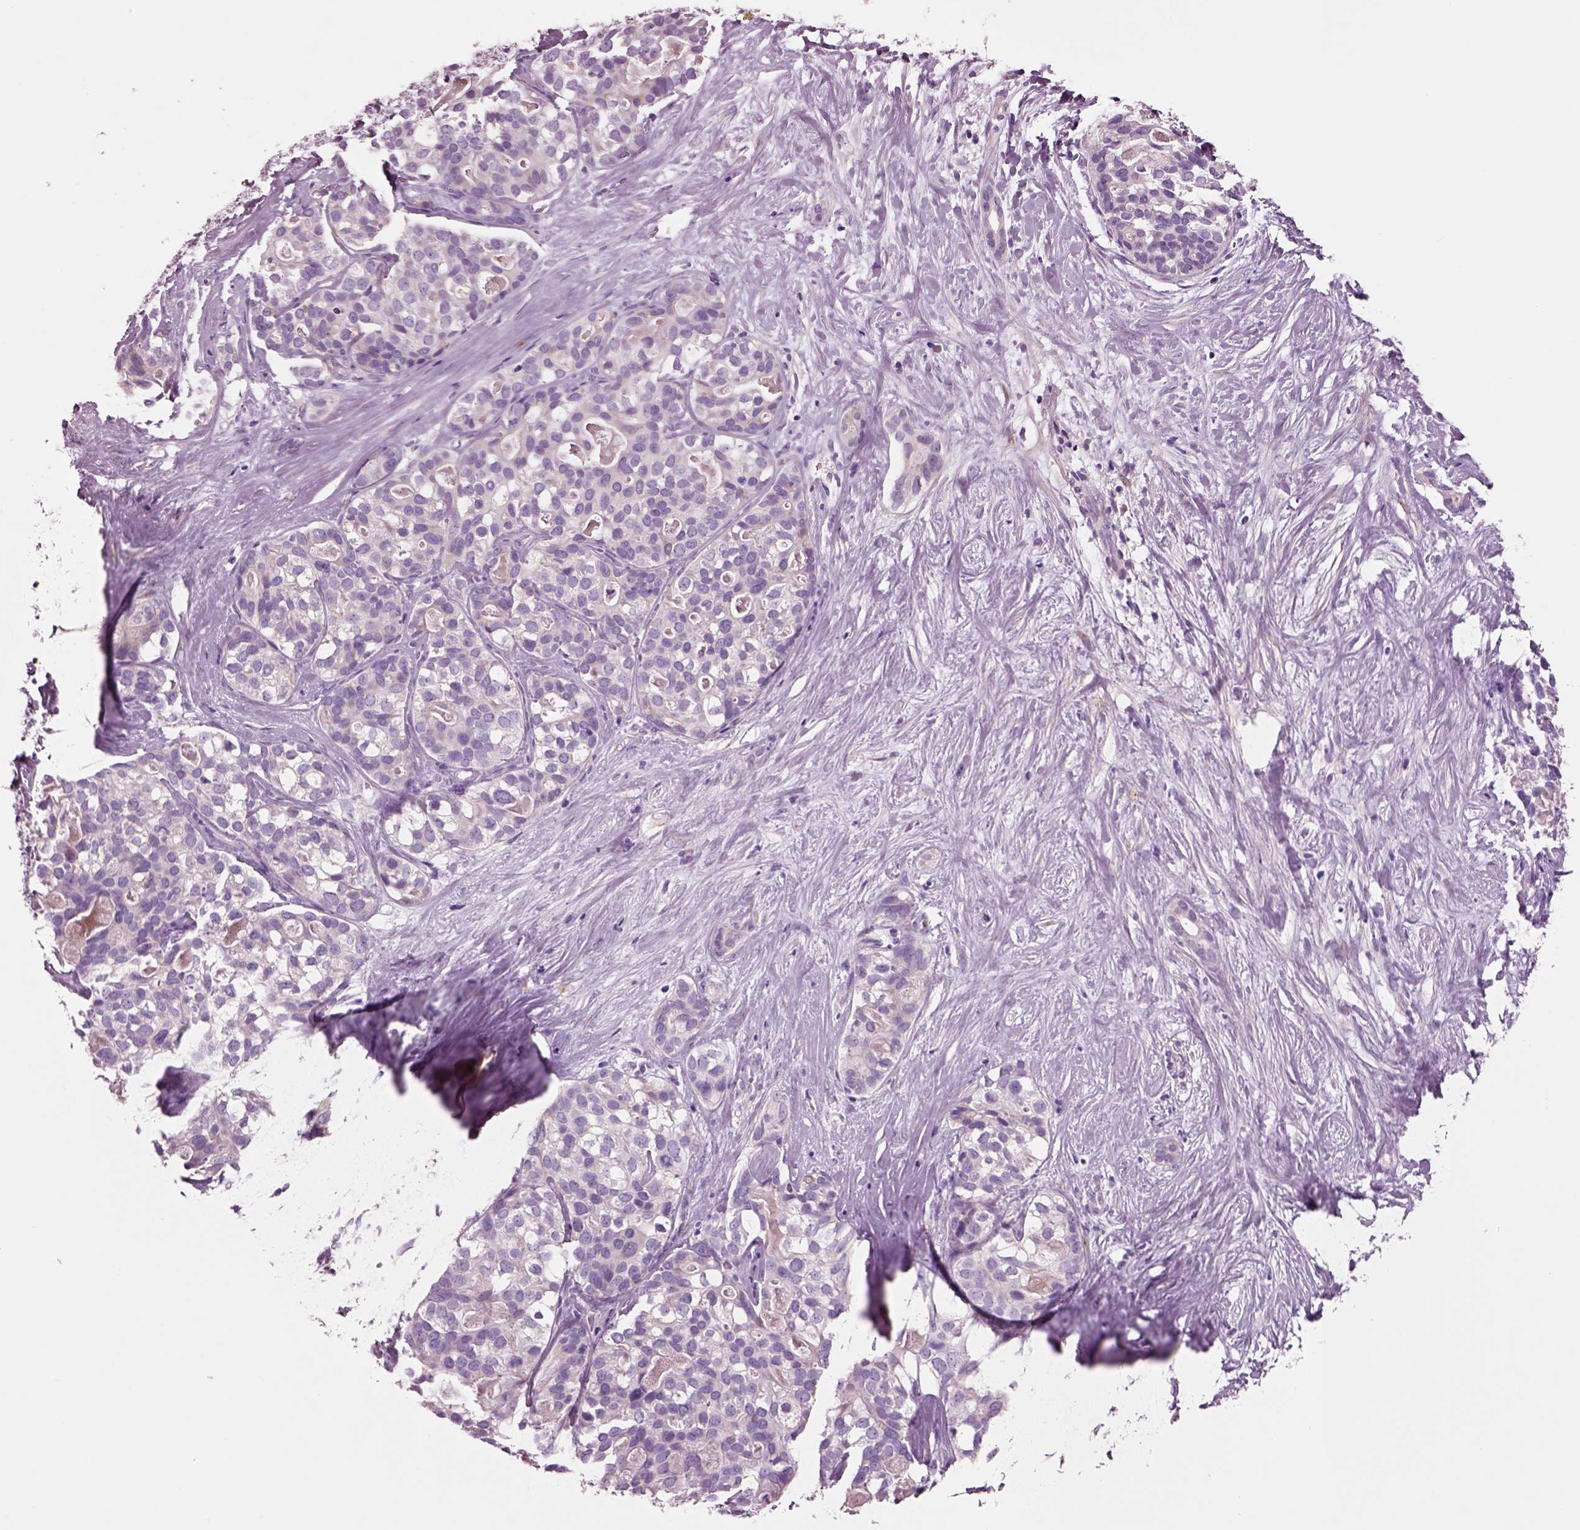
{"staining": {"intensity": "negative", "quantity": "none", "location": "none"}, "tissue": "liver cancer", "cell_type": "Tumor cells", "image_type": "cancer", "snomed": [{"axis": "morphology", "description": "Cholangiocarcinoma"}, {"axis": "topography", "description": "Liver"}], "caption": "Immunohistochemical staining of human liver cancer displays no significant positivity in tumor cells.", "gene": "PLPP7", "patient": {"sex": "male", "age": 56}}